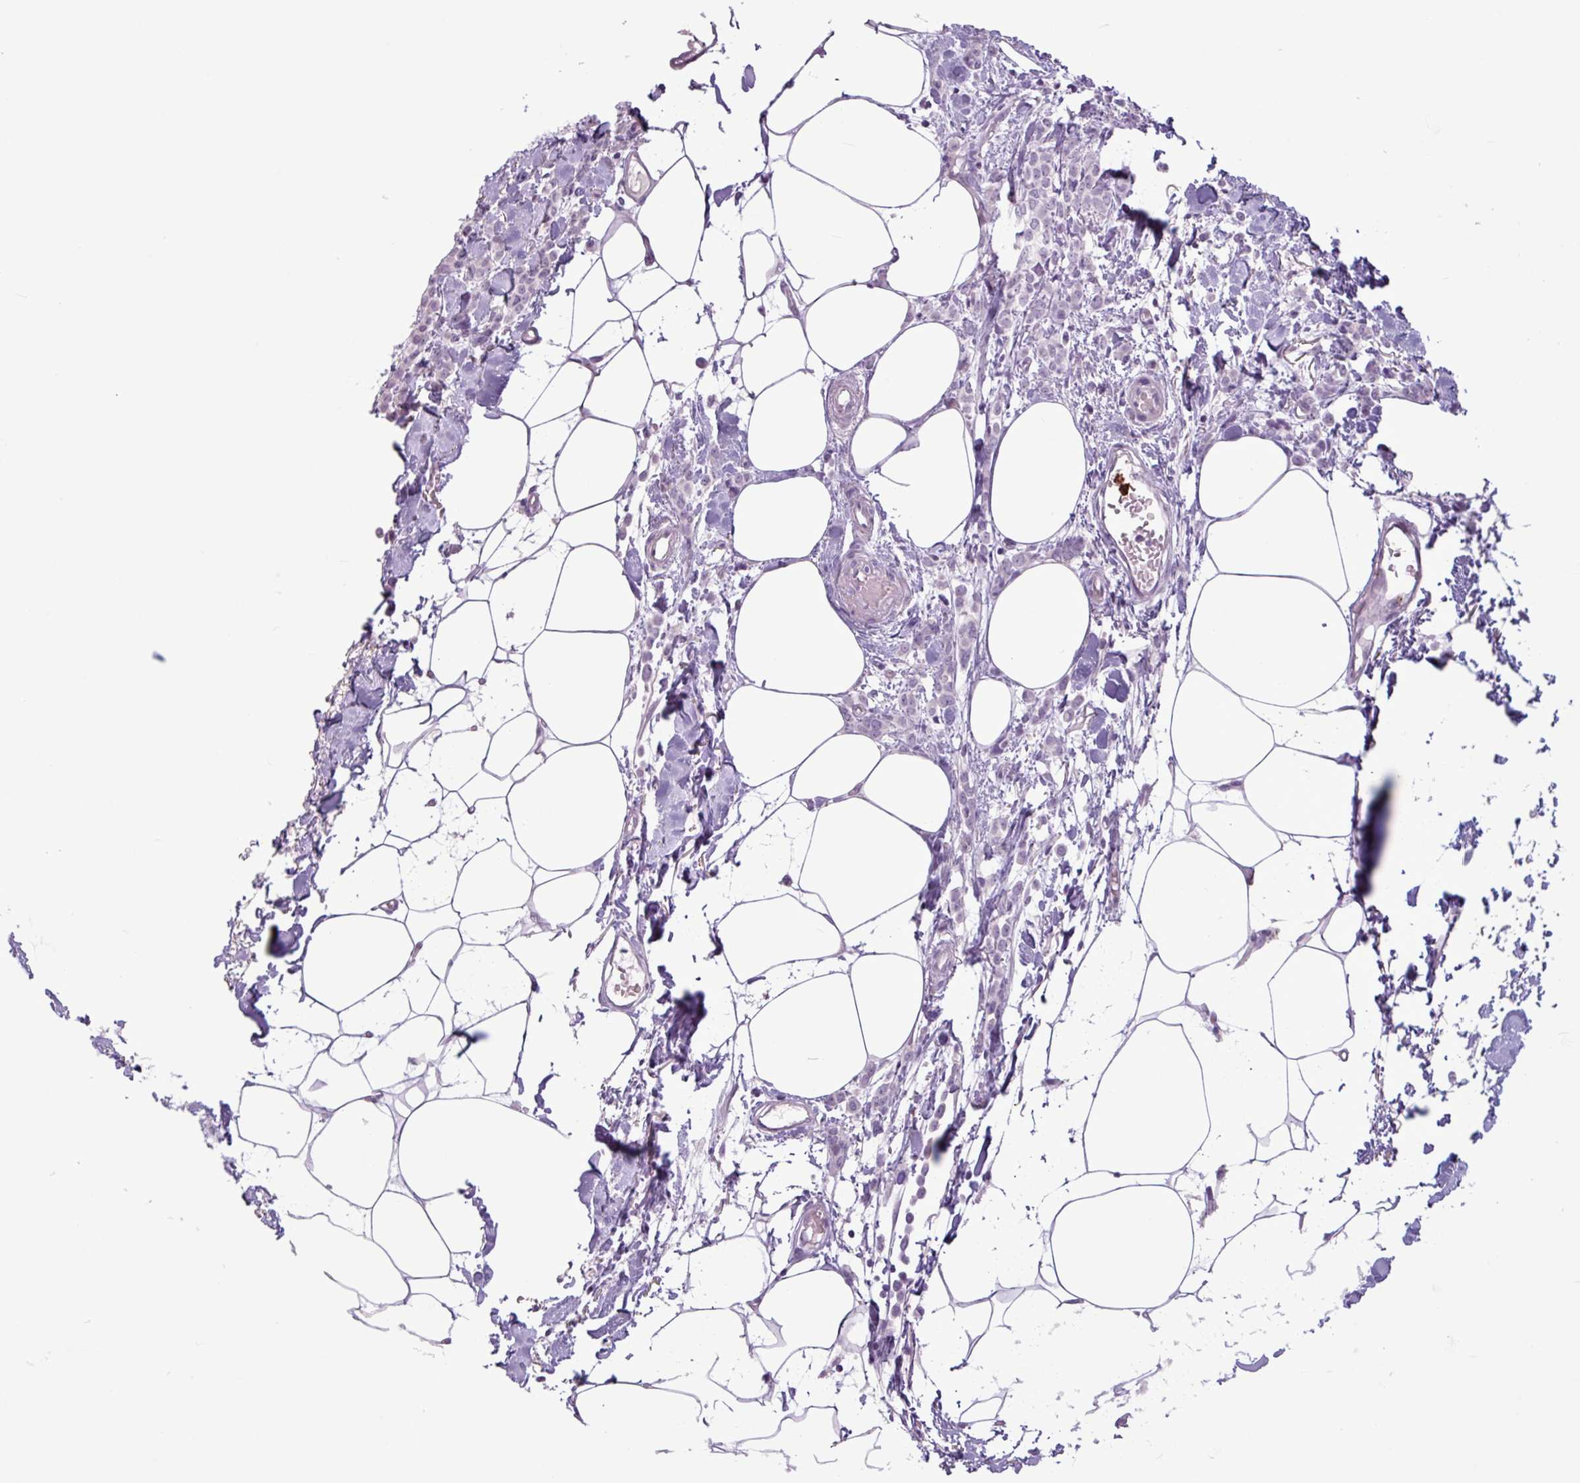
{"staining": {"intensity": "negative", "quantity": "none", "location": "none"}, "tissue": "breast cancer", "cell_type": "Tumor cells", "image_type": "cancer", "snomed": [{"axis": "morphology", "description": "Lobular carcinoma"}, {"axis": "topography", "description": "Breast"}], "caption": "Tumor cells show no significant protein staining in breast cancer.", "gene": "TMEM178A", "patient": {"sex": "female", "age": 84}}